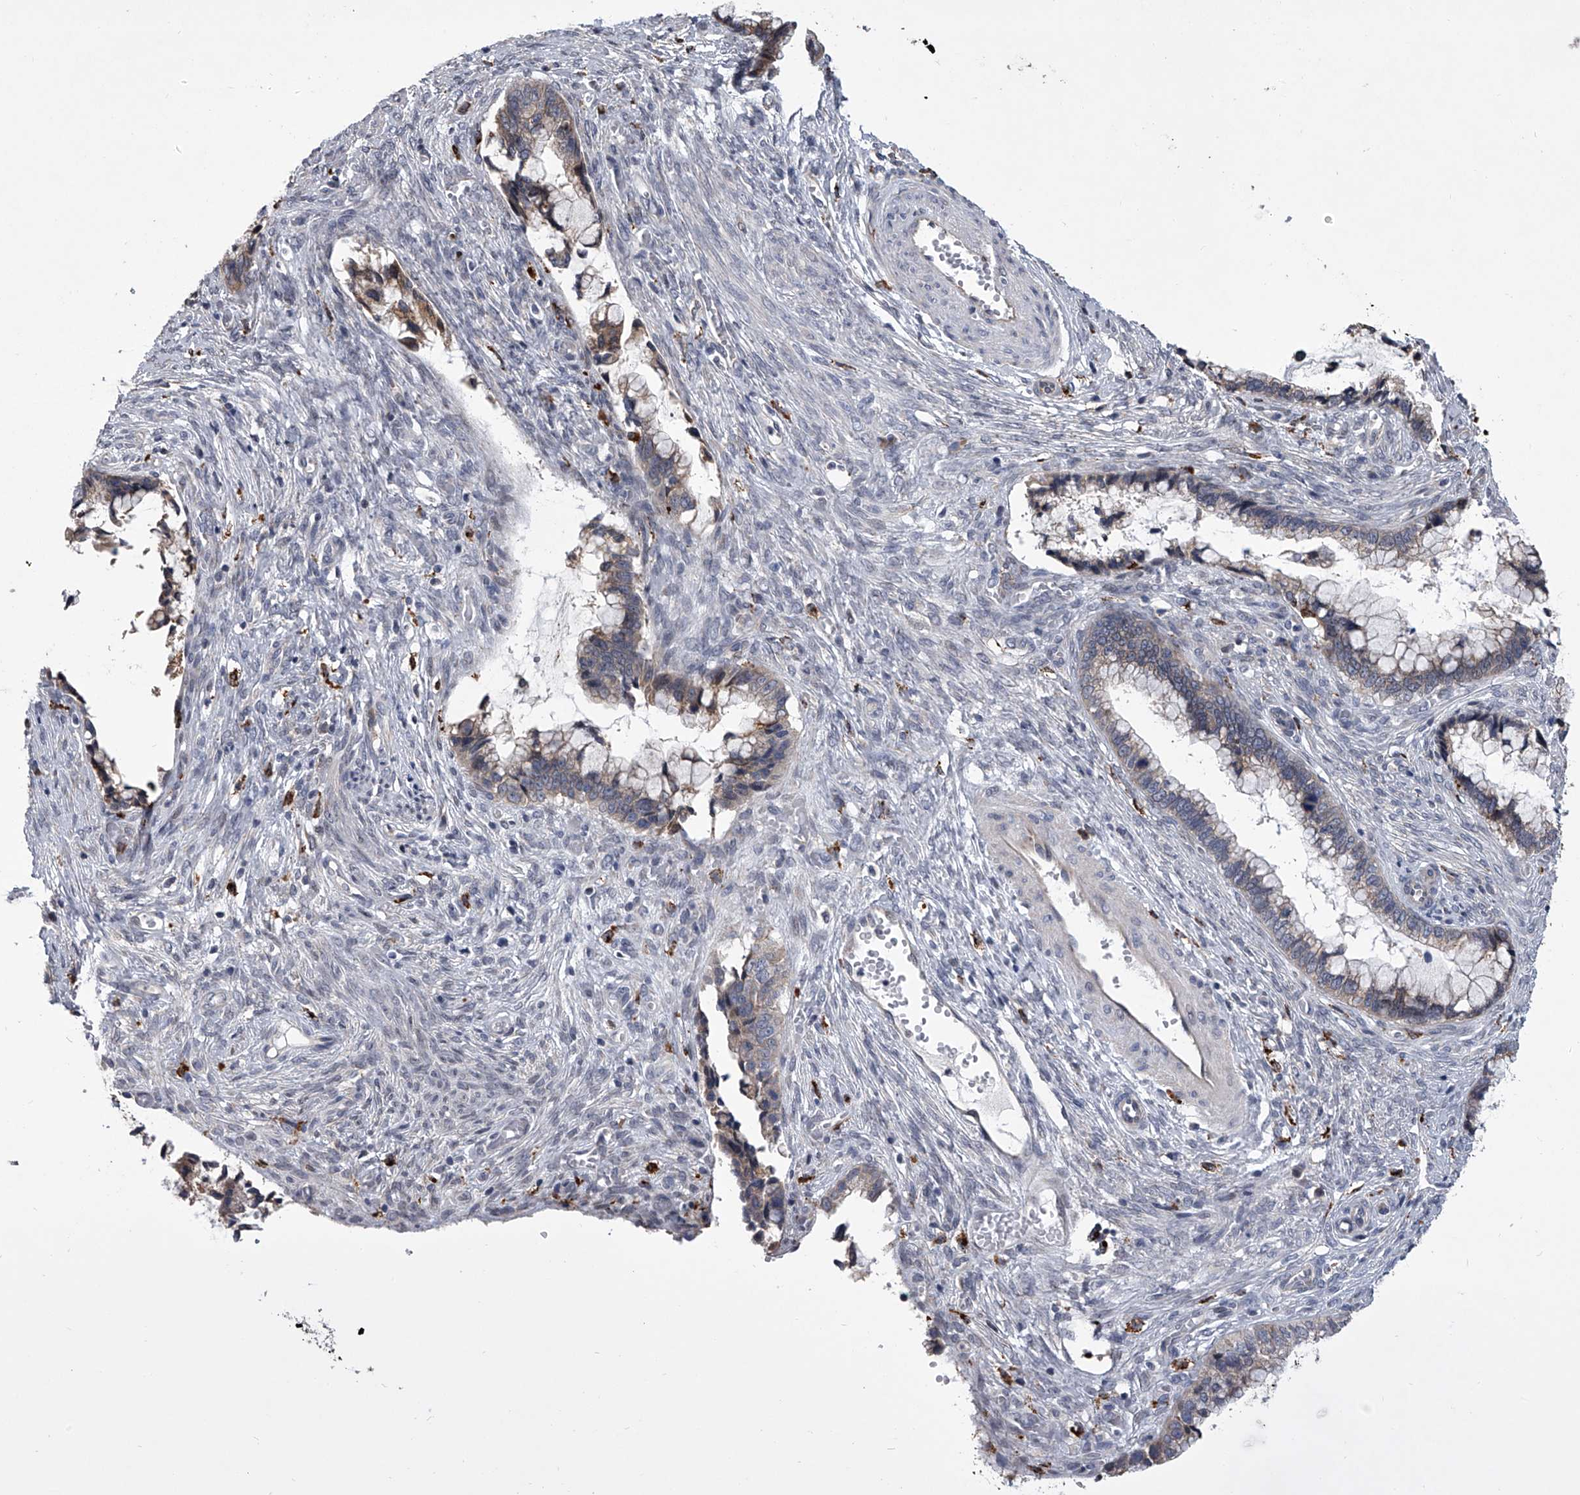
{"staining": {"intensity": "weak", "quantity": "25%-75%", "location": "cytoplasmic/membranous"}, "tissue": "cervical cancer", "cell_type": "Tumor cells", "image_type": "cancer", "snomed": [{"axis": "morphology", "description": "Adenocarcinoma, NOS"}, {"axis": "topography", "description": "Cervix"}], "caption": "Immunohistochemical staining of cervical cancer shows low levels of weak cytoplasmic/membranous positivity in about 25%-75% of tumor cells.", "gene": "TRIM8", "patient": {"sex": "female", "age": 44}}